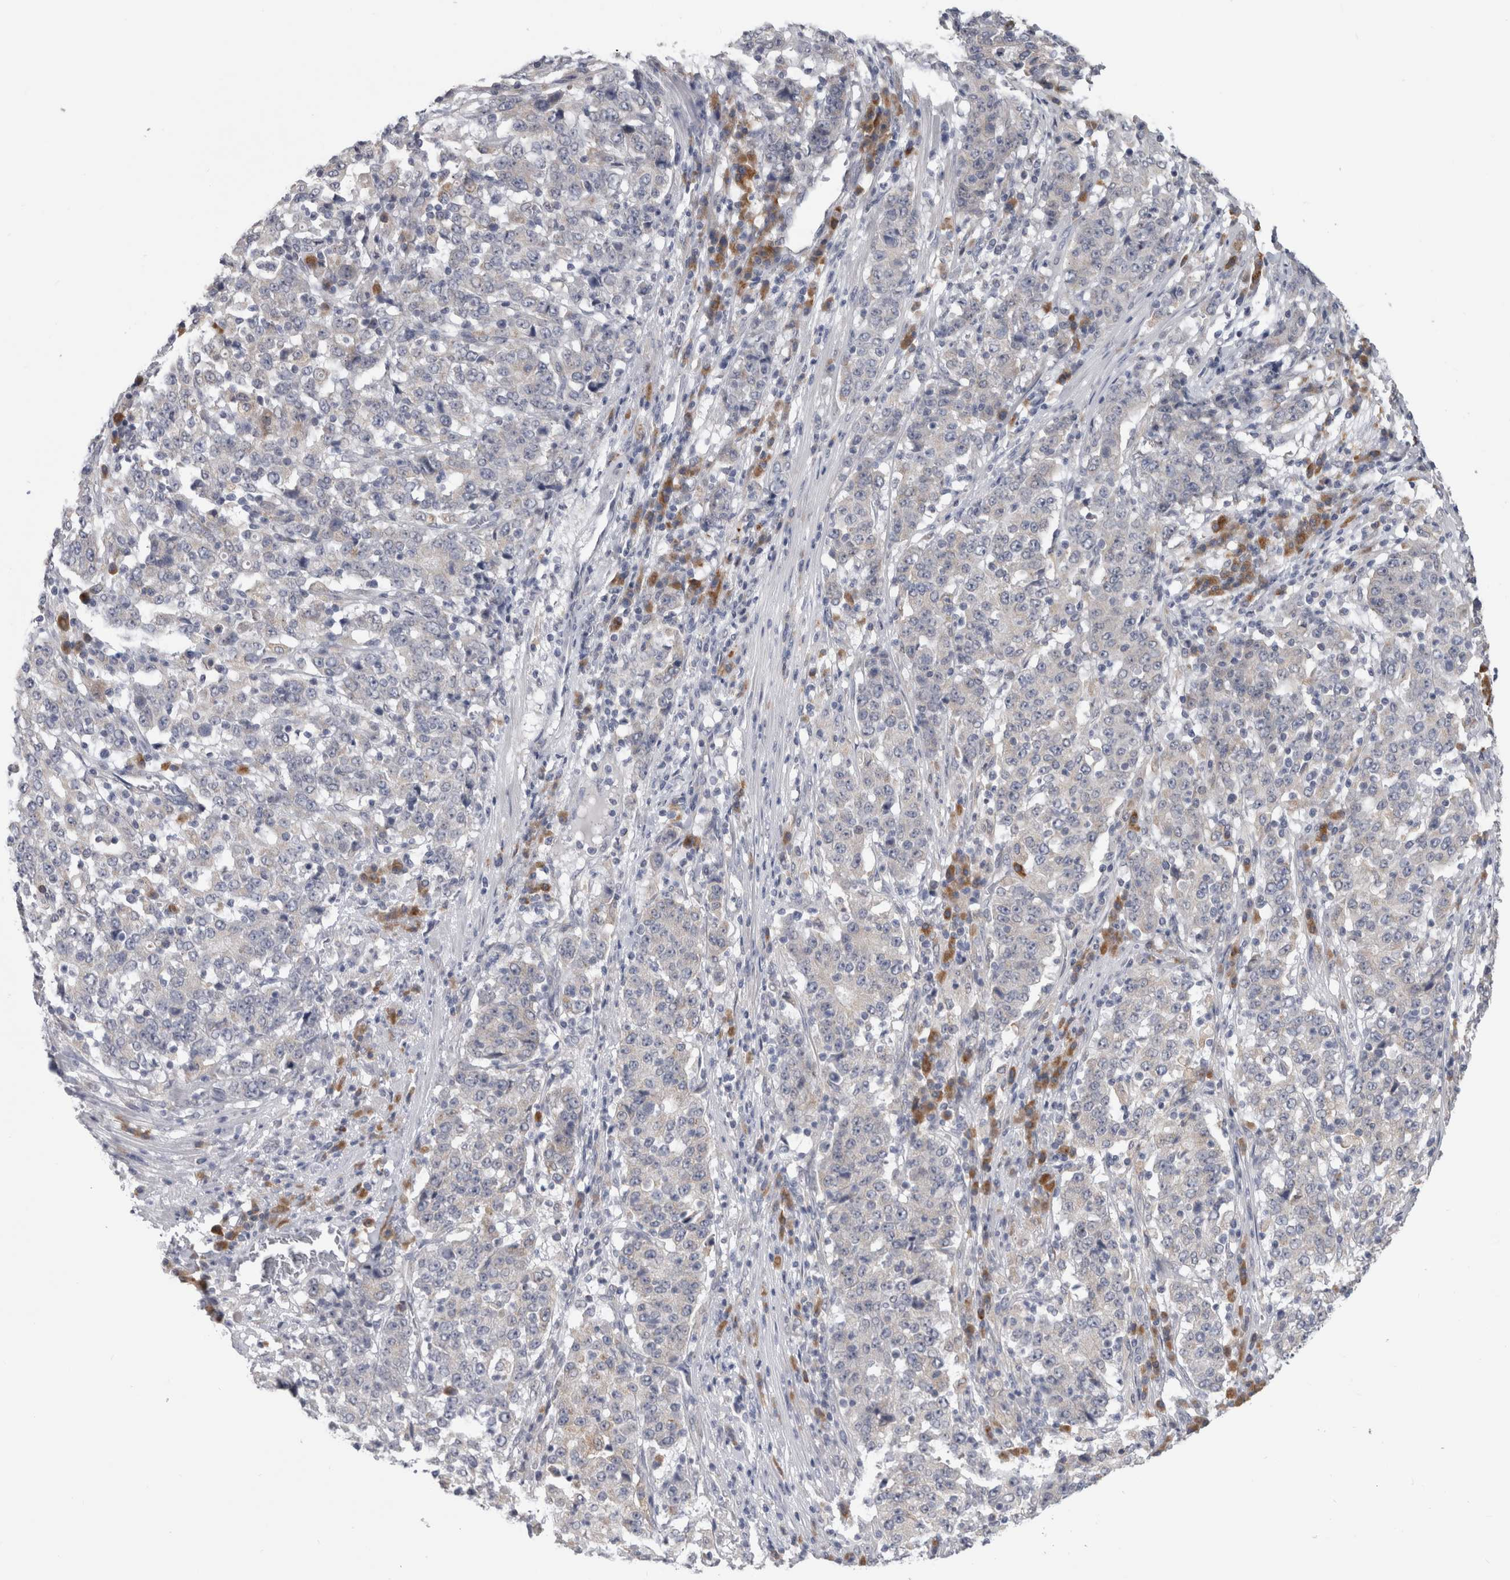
{"staining": {"intensity": "negative", "quantity": "none", "location": "none"}, "tissue": "stomach cancer", "cell_type": "Tumor cells", "image_type": "cancer", "snomed": [{"axis": "morphology", "description": "Adenocarcinoma, NOS"}, {"axis": "topography", "description": "Stomach"}], "caption": "There is no significant expression in tumor cells of stomach cancer.", "gene": "TMEM242", "patient": {"sex": "male", "age": 59}}